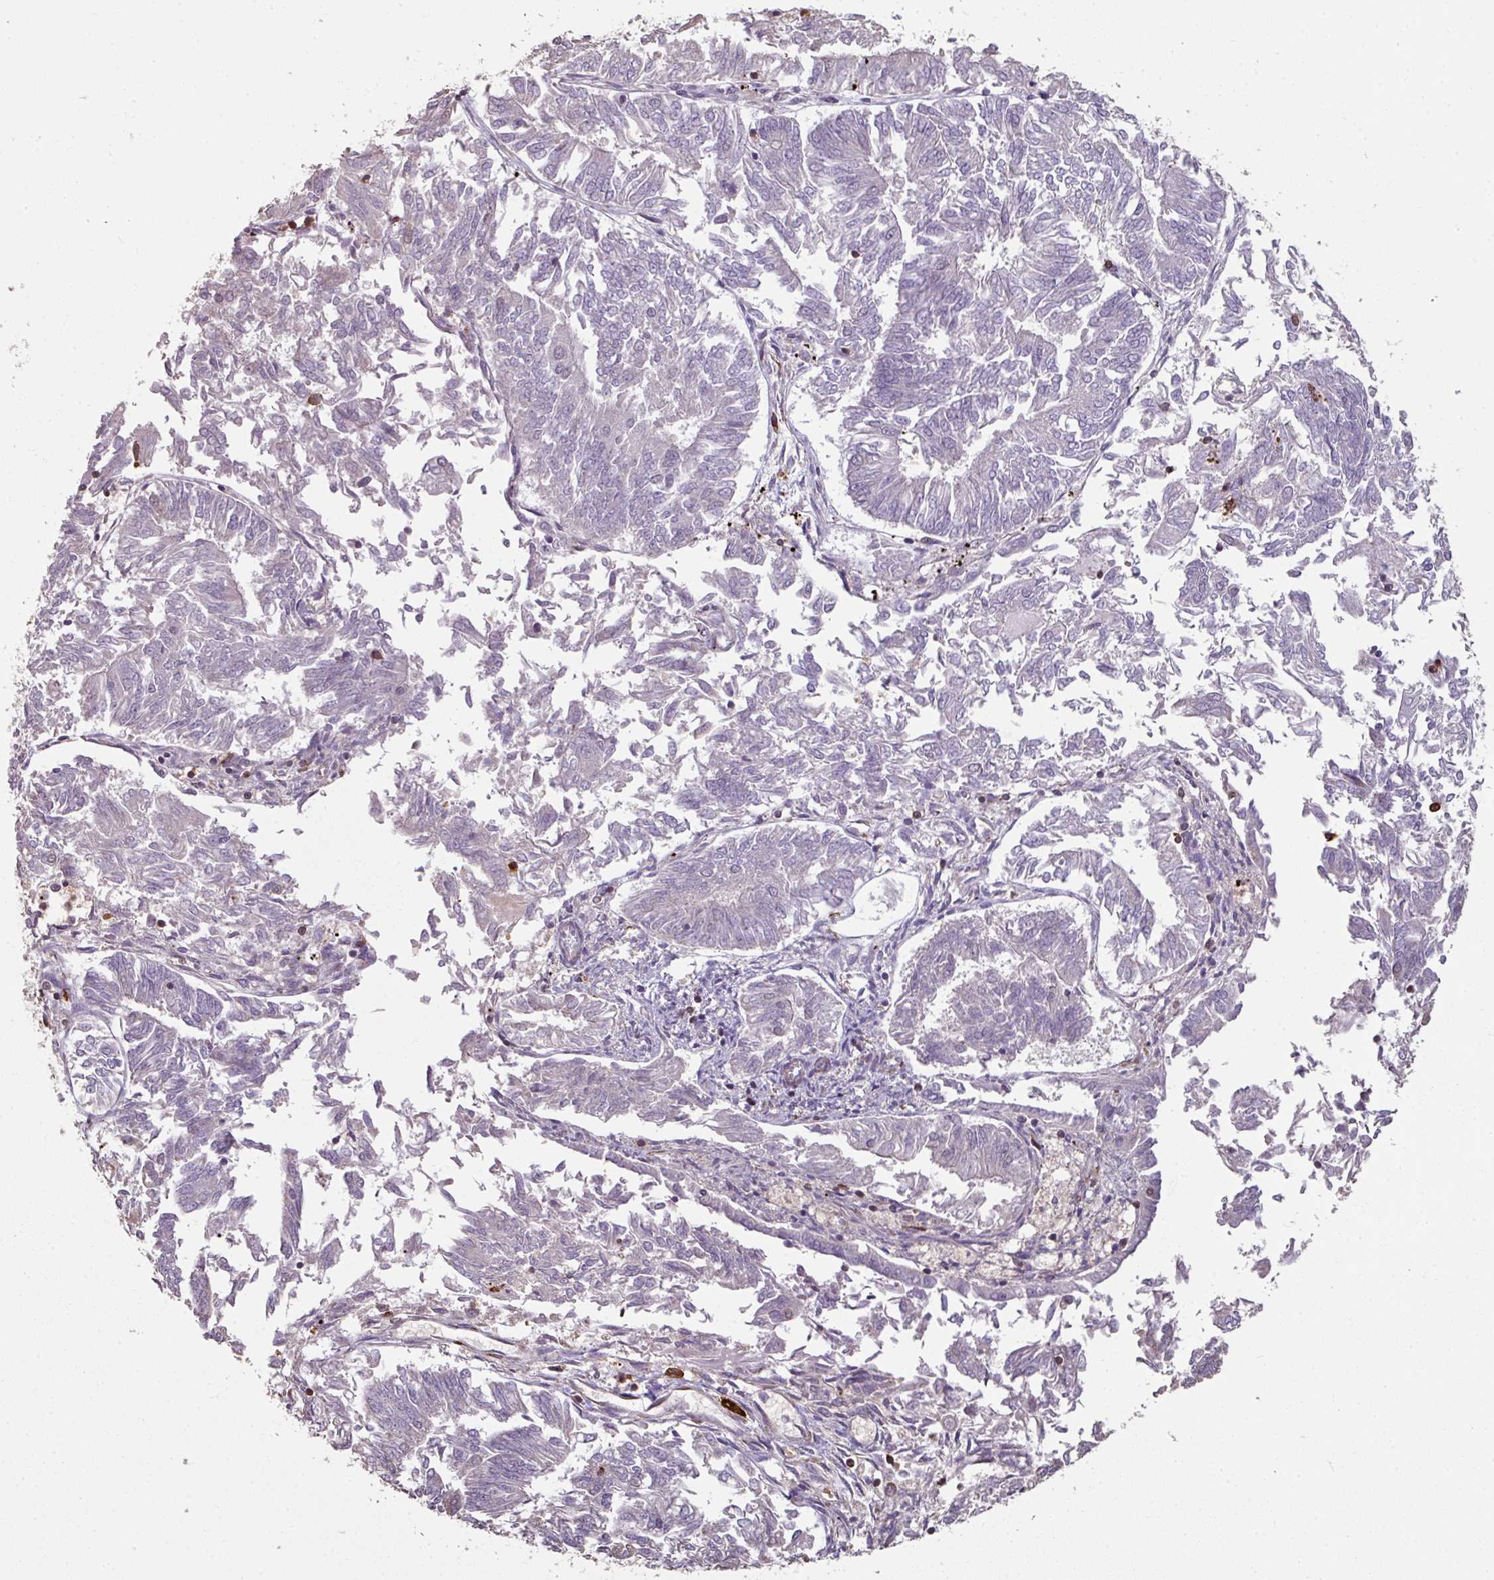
{"staining": {"intensity": "weak", "quantity": "<25%", "location": "cytoplasmic/membranous"}, "tissue": "endometrial cancer", "cell_type": "Tumor cells", "image_type": "cancer", "snomed": [{"axis": "morphology", "description": "Adenocarcinoma, NOS"}, {"axis": "topography", "description": "Endometrium"}], "caption": "IHC image of neoplastic tissue: endometrial cancer stained with DAB (3,3'-diaminobenzidine) shows no significant protein staining in tumor cells.", "gene": "OLFML2B", "patient": {"sex": "female", "age": 58}}